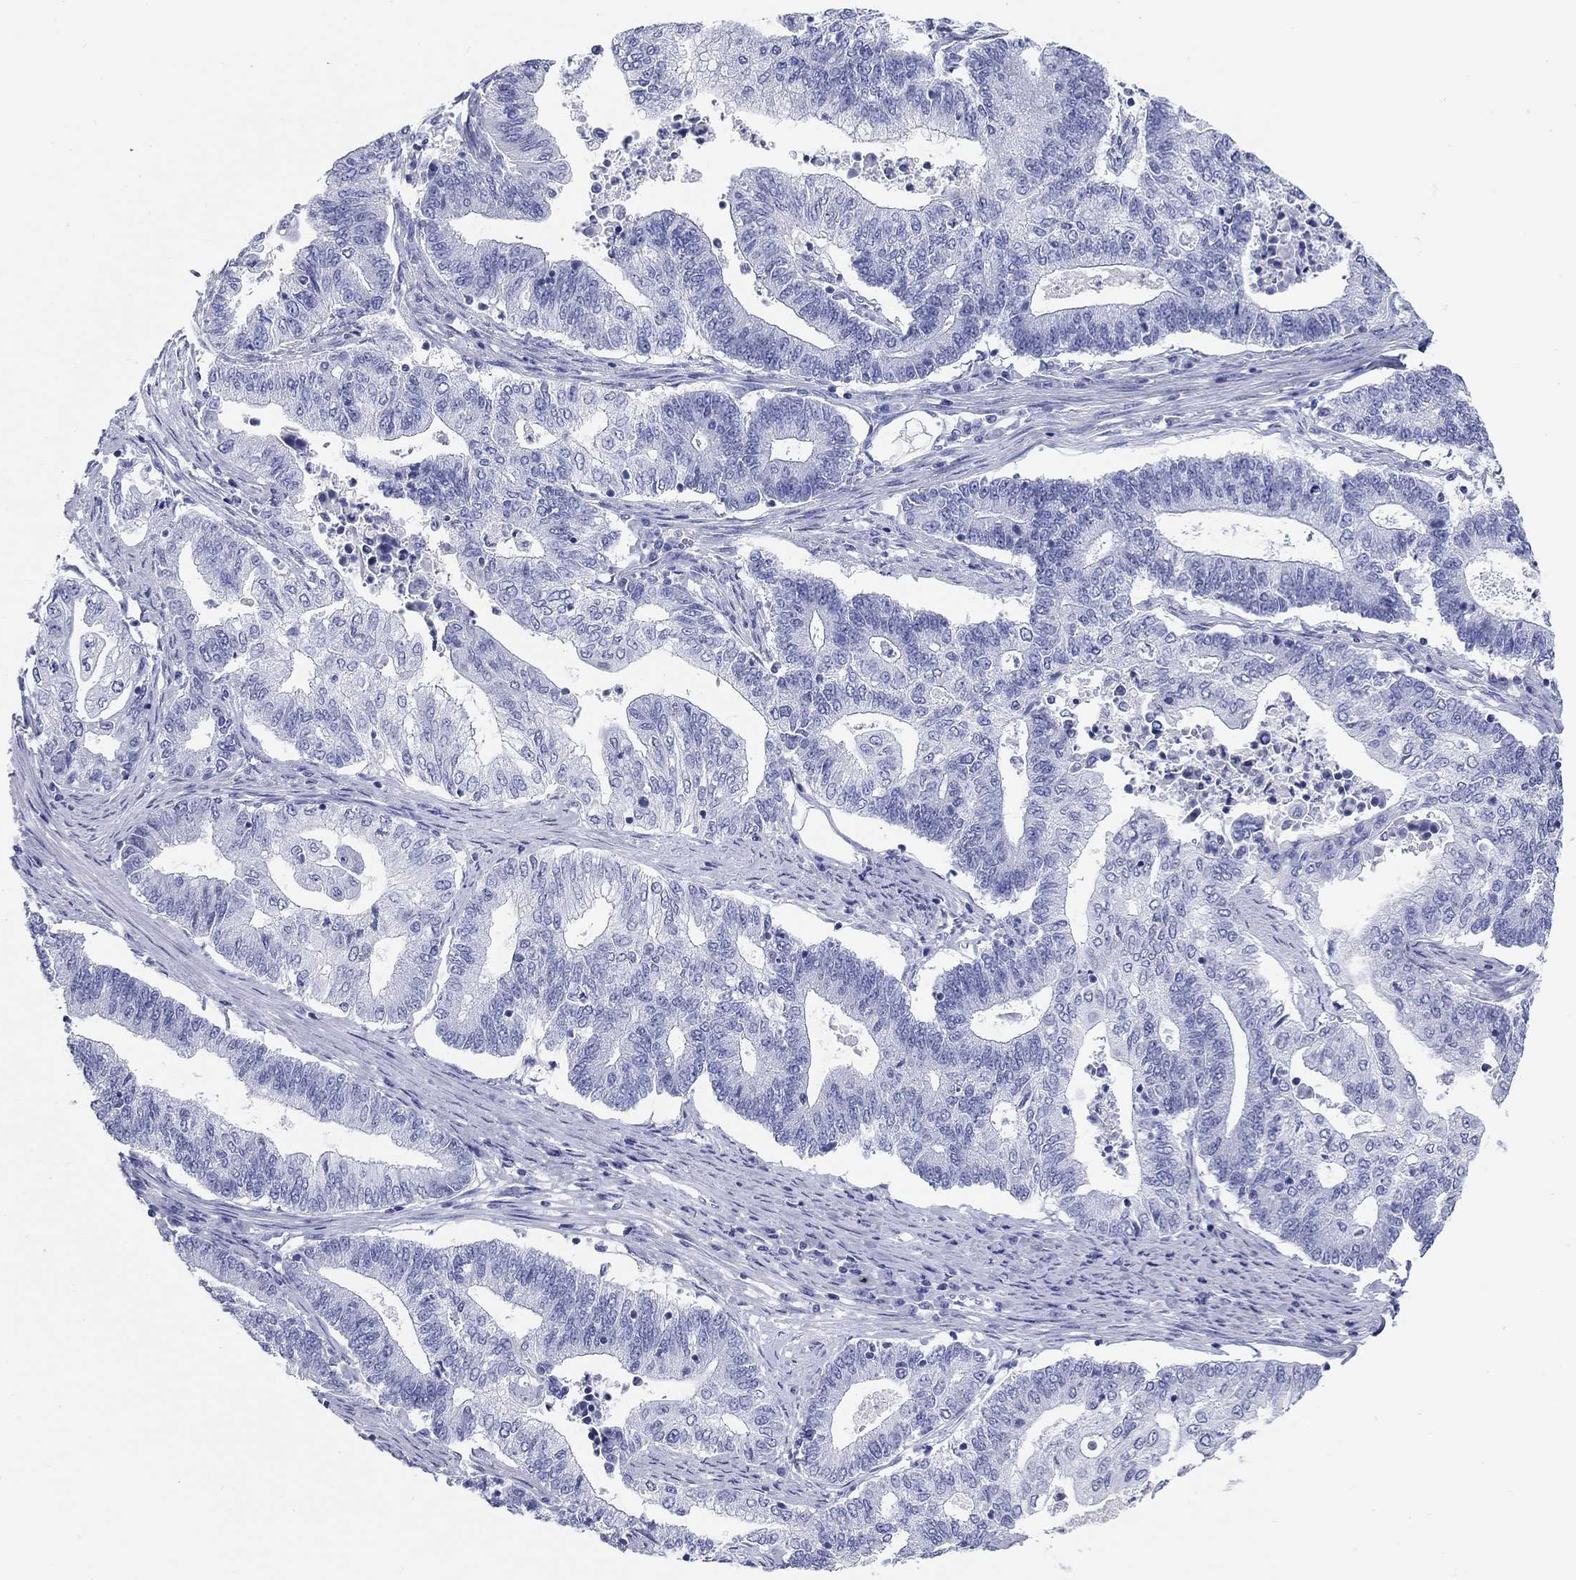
{"staining": {"intensity": "negative", "quantity": "none", "location": "none"}, "tissue": "endometrial cancer", "cell_type": "Tumor cells", "image_type": "cancer", "snomed": [{"axis": "morphology", "description": "Adenocarcinoma, NOS"}, {"axis": "topography", "description": "Uterus"}, {"axis": "topography", "description": "Endometrium"}], "caption": "Immunohistochemistry micrograph of adenocarcinoma (endometrial) stained for a protein (brown), which displays no staining in tumor cells.", "gene": "LAMP5", "patient": {"sex": "female", "age": 54}}